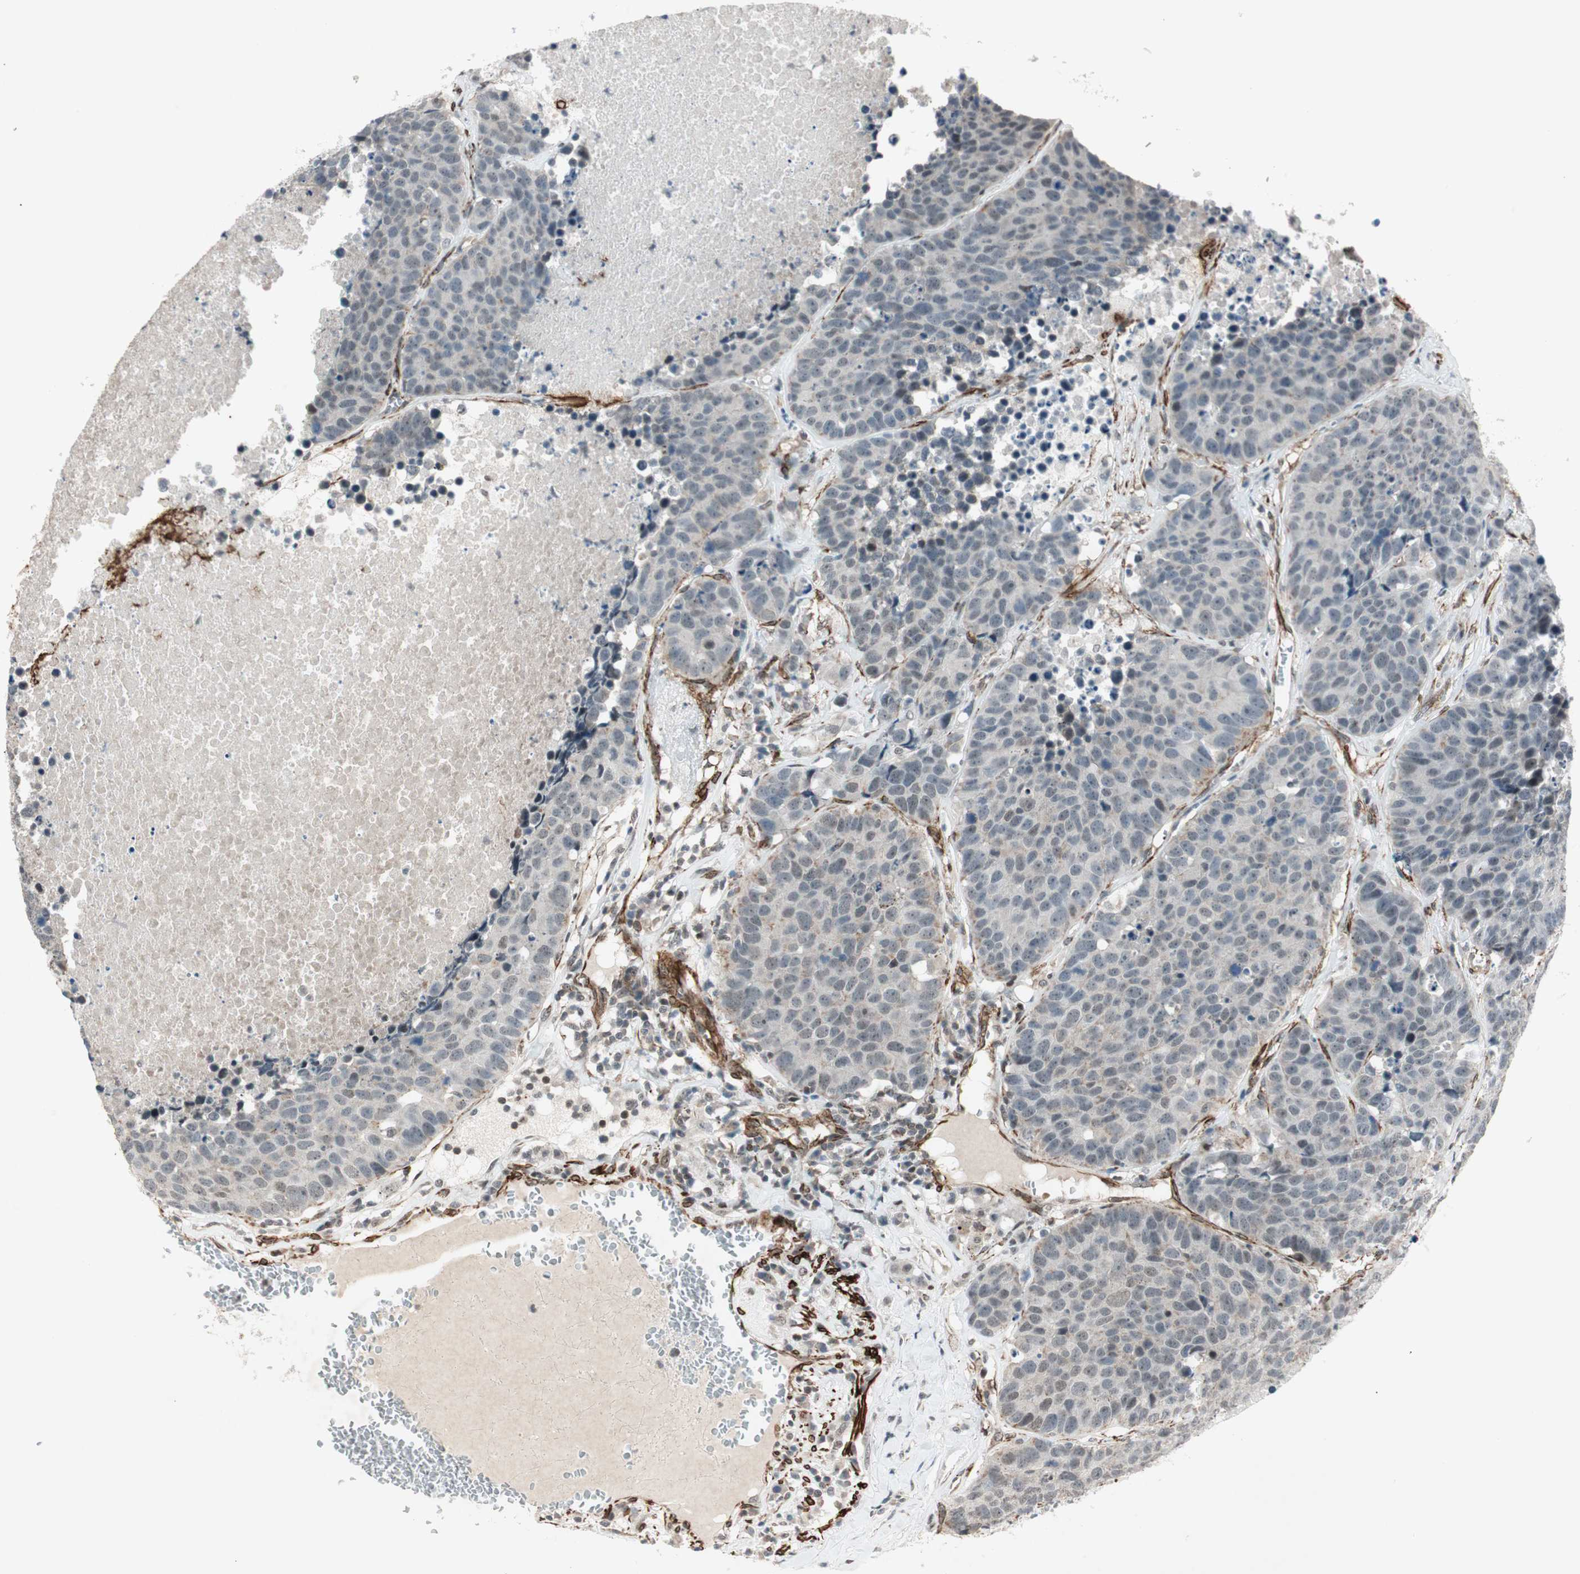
{"staining": {"intensity": "negative", "quantity": "none", "location": "none"}, "tissue": "carcinoid", "cell_type": "Tumor cells", "image_type": "cancer", "snomed": [{"axis": "morphology", "description": "Carcinoid, malignant, NOS"}, {"axis": "topography", "description": "Lung"}], "caption": "A micrograph of human carcinoid is negative for staining in tumor cells.", "gene": "CDK19", "patient": {"sex": "male", "age": 60}}